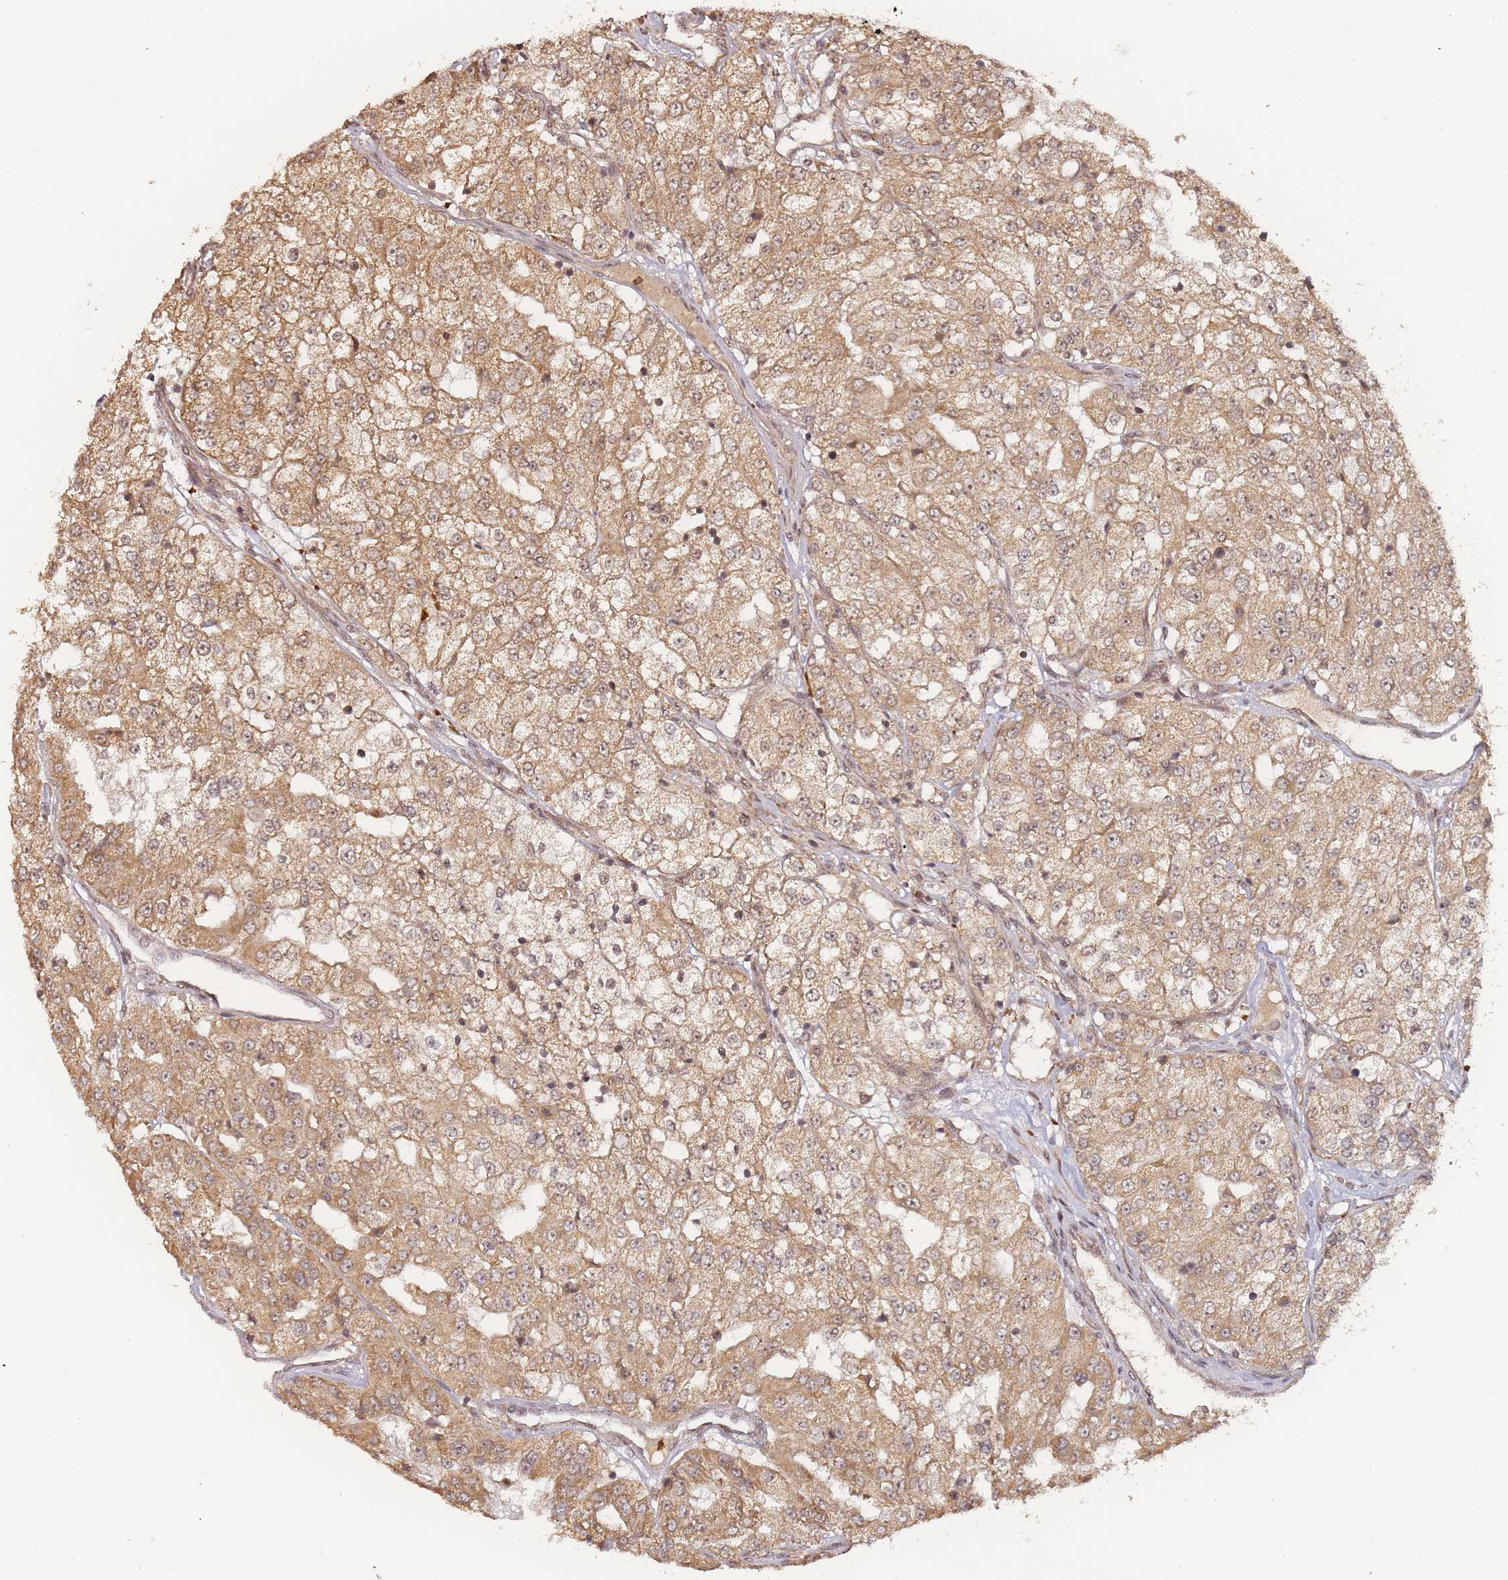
{"staining": {"intensity": "moderate", "quantity": ">75%", "location": "cytoplasmic/membranous"}, "tissue": "renal cancer", "cell_type": "Tumor cells", "image_type": "cancer", "snomed": [{"axis": "morphology", "description": "Adenocarcinoma, NOS"}, {"axis": "topography", "description": "Kidney"}], "caption": "DAB immunohistochemical staining of renal cancer (adenocarcinoma) shows moderate cytoplasmic/membranous protein staining in approximately >75% of tumor cells.", "gene": "ZNF497", "patient": {"sex": "female", "age": 63}}